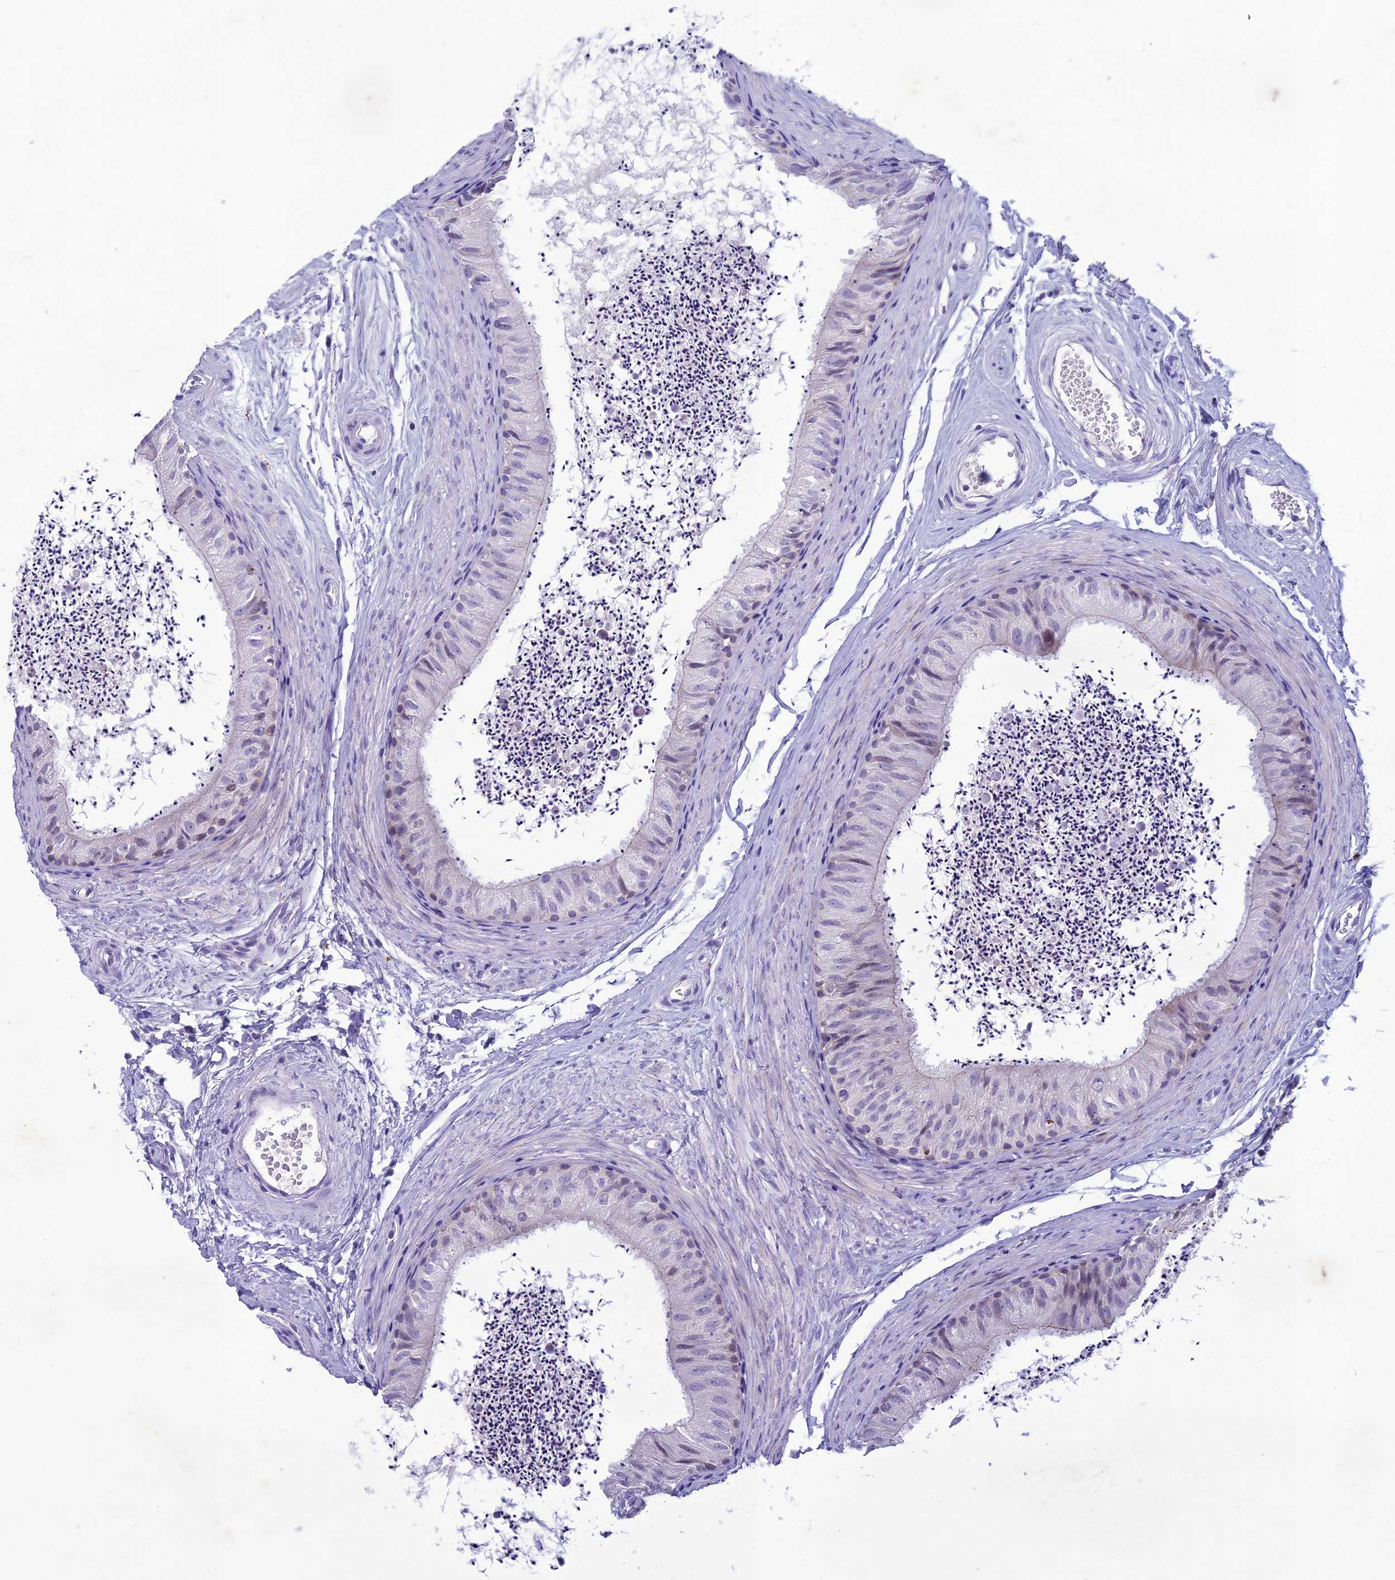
{"staining": {"intensity": "weak", "quantity": "<25%", "location": "cytoplasmic/membranous"}, "tissue": "epididymis", "cell_type": "Glandular cells", "image_type": "normal", "snomed": [{"axis": "morphology", "description": "Normal tissue, NOS"}, {"axis": "topography", "description": "Epididymis"}], "caption": "Histopathology image shows no significant protein positivity in glandular cells of normal epididymis. (DAB (3,3'-diaminobenzidine) immunohistochemistry (IHC) with hematoxylin counter stain).", "gene": "IFT172", "patient": {"sex": "male", "age": 56}}